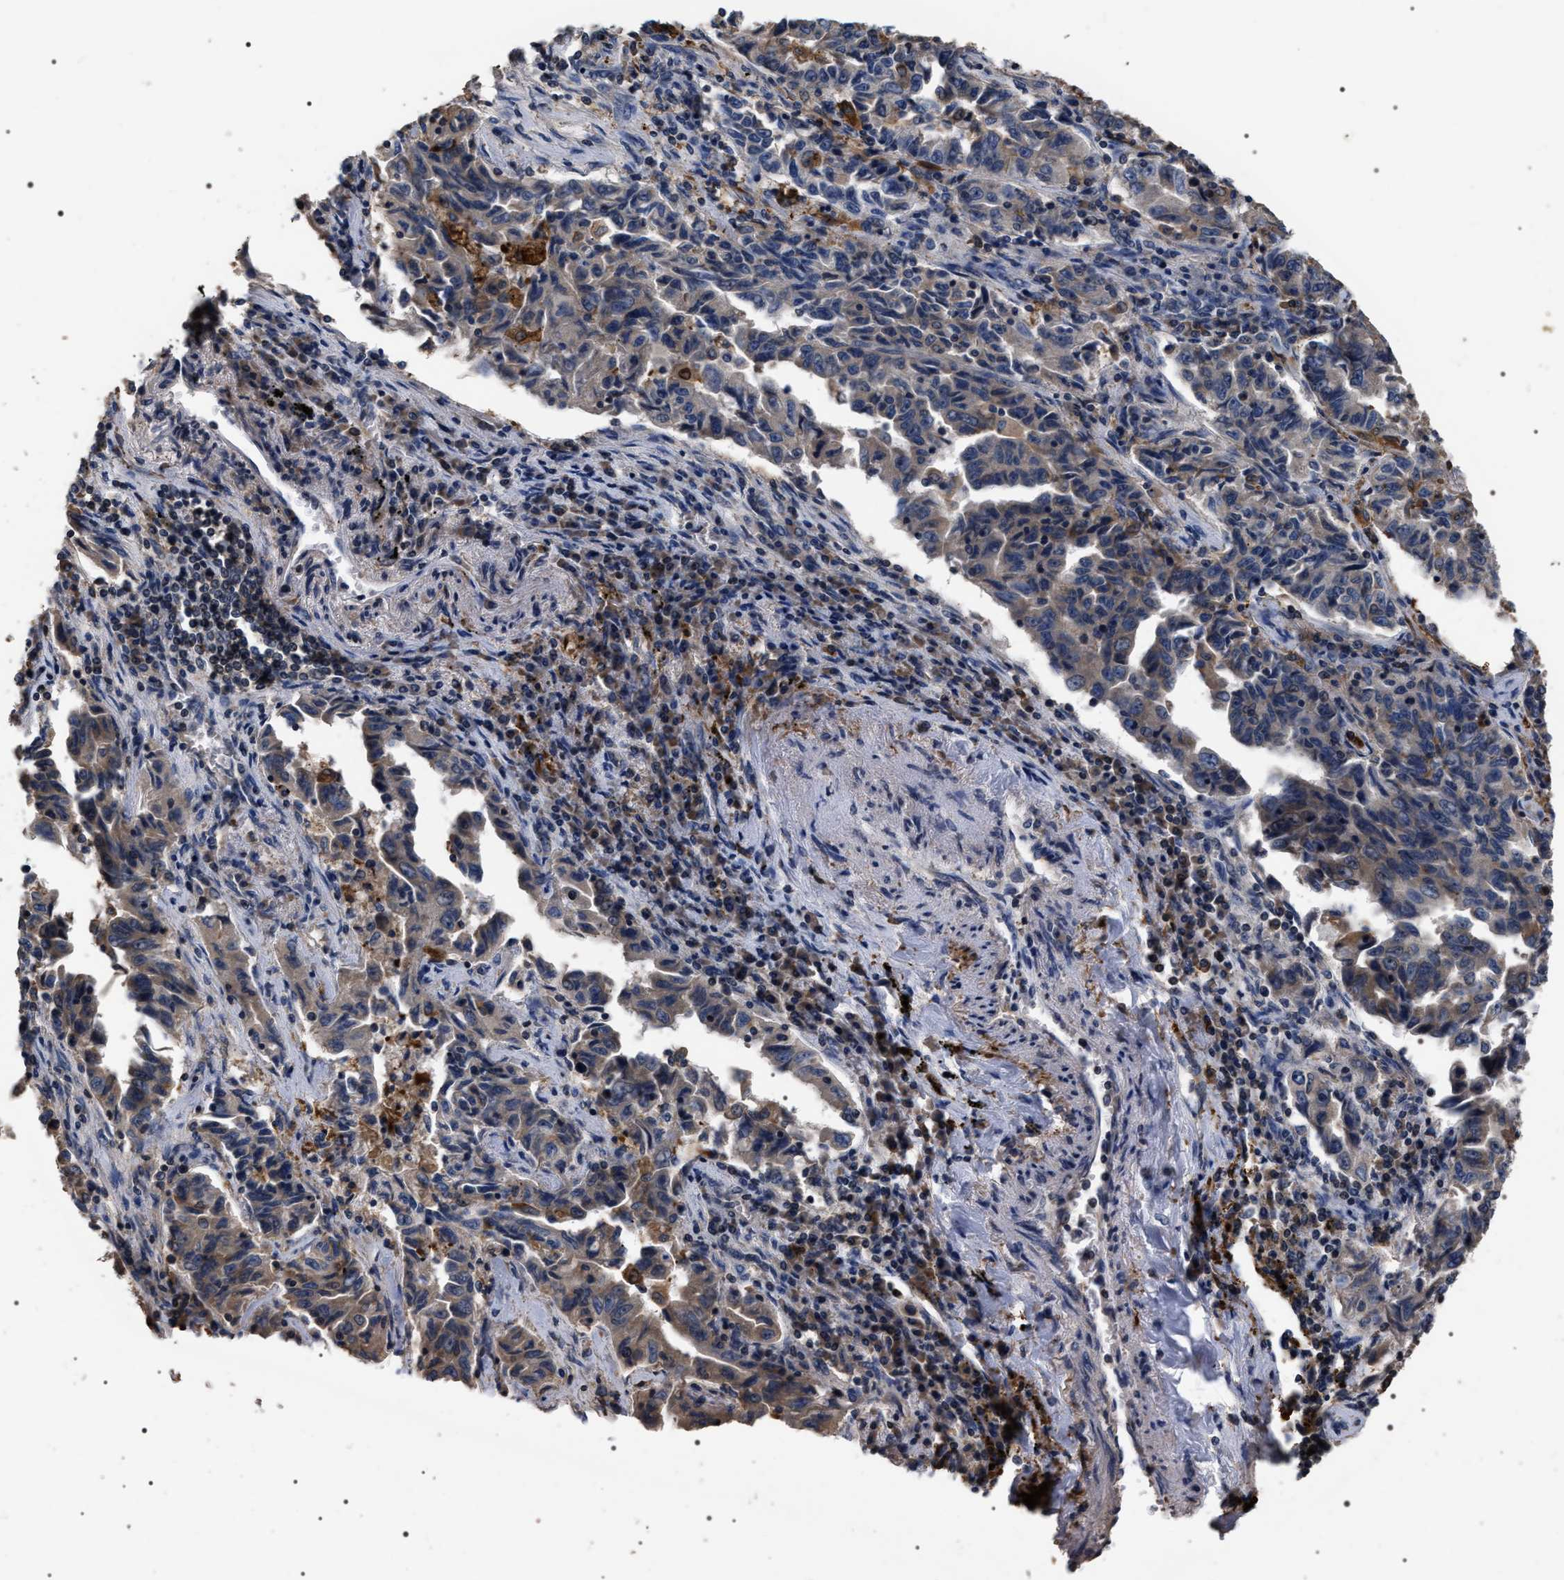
{"staining": {"intensity": "weak", "quantity": ">75%", "location": "cytoplasmic/membranous"}, "tissue": "lung cancer", "cell_type": "Tumor cells", "image_type": "cancer", "snomed": [{"axis": "morphology", "description": "Adenocarcinoma, NOS"}, {"axis": "topography", "description": "Lung"}], "caption": "Approximately >75% of tumor cells in adenocarcinoma (lung) show weak cytoplasmic/membranous protein positivity as visualized by brown immunohistochemical staining.", "gene": "UPF3A", "patient": {"sex": "female", "age": 51}}